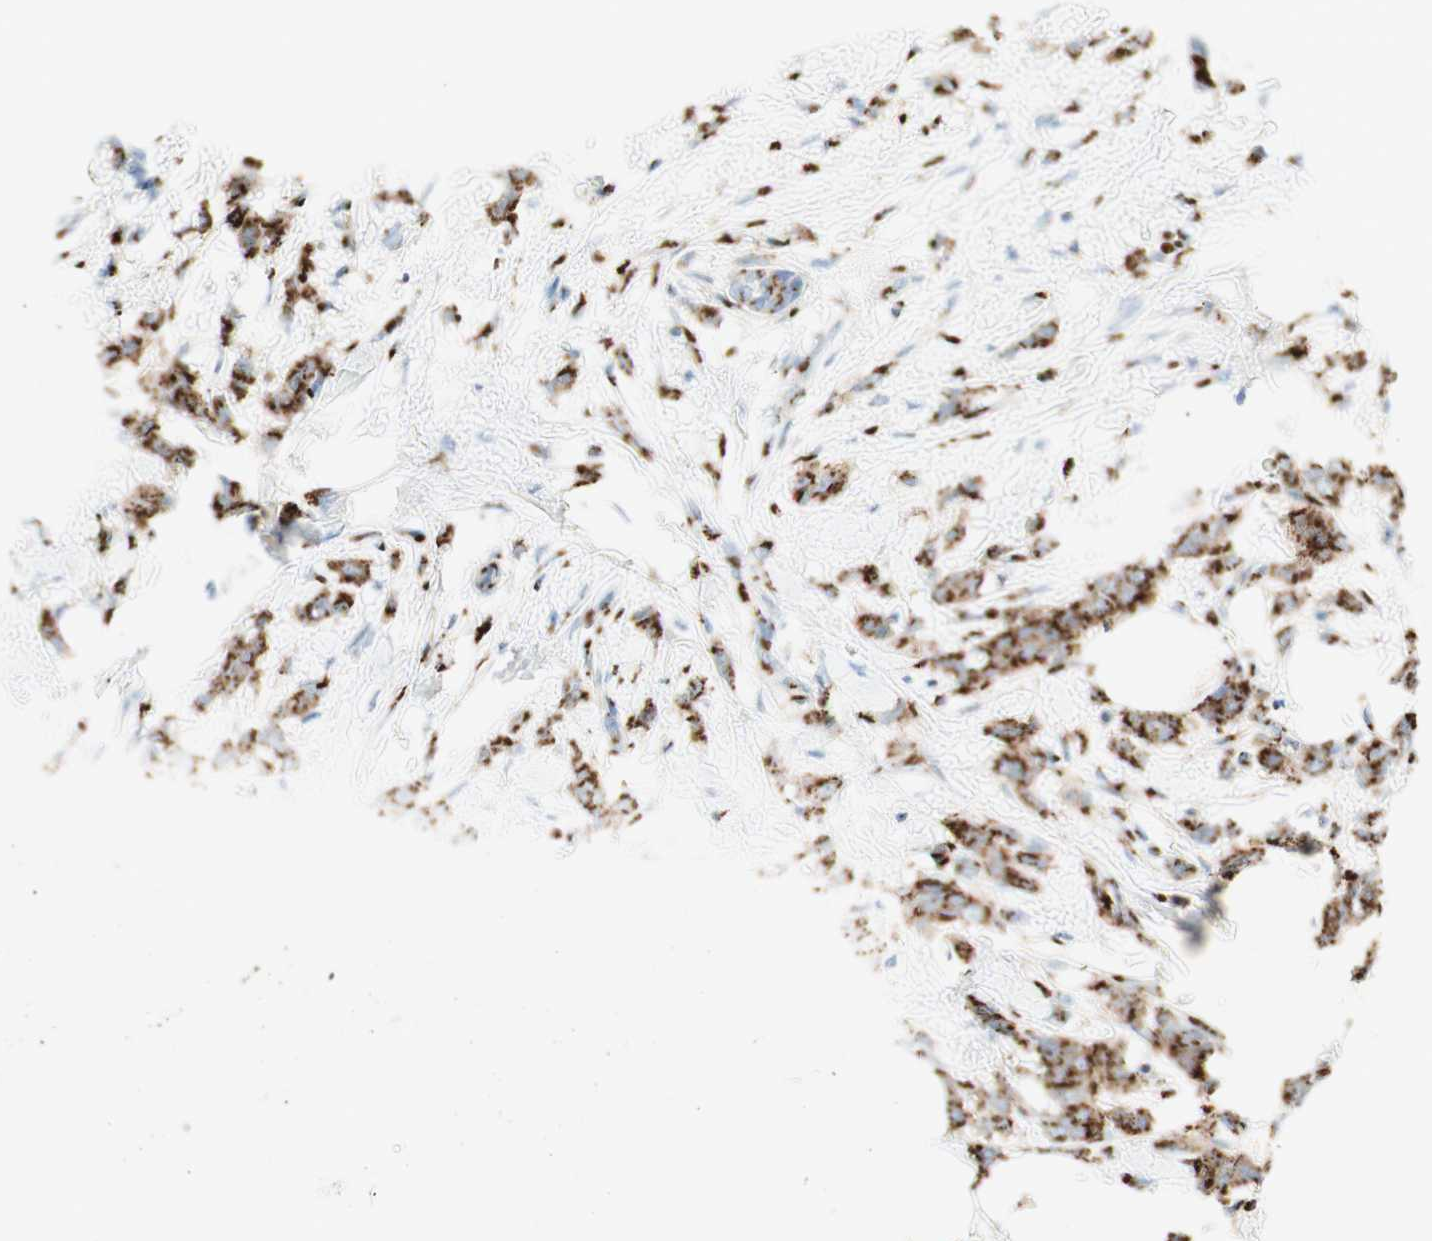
{"staining": {"intensity": "strong", "quantity": ">75%", "location": "cytoplasmic/membranous"}, "tissue": "breast cancer", "cell_type": "Tumor cells", "image_type": "cancer", "snomed": [{"axis": "morphology", "description": "Lobular carcinoma, in situ"}, {"axis": "morphology", "description": "Lobular carcinoma"}, {"axis": "topography", "description": "Breast"}], "caption": "The histopathology image reveals staining of breast lobular carcinoma, revealing strong cytoplasmic/membranous protein staining (brown color) within tumor cells.", "gene": "GOLGB1", "patient": {"sex": "female", "age": 41}}